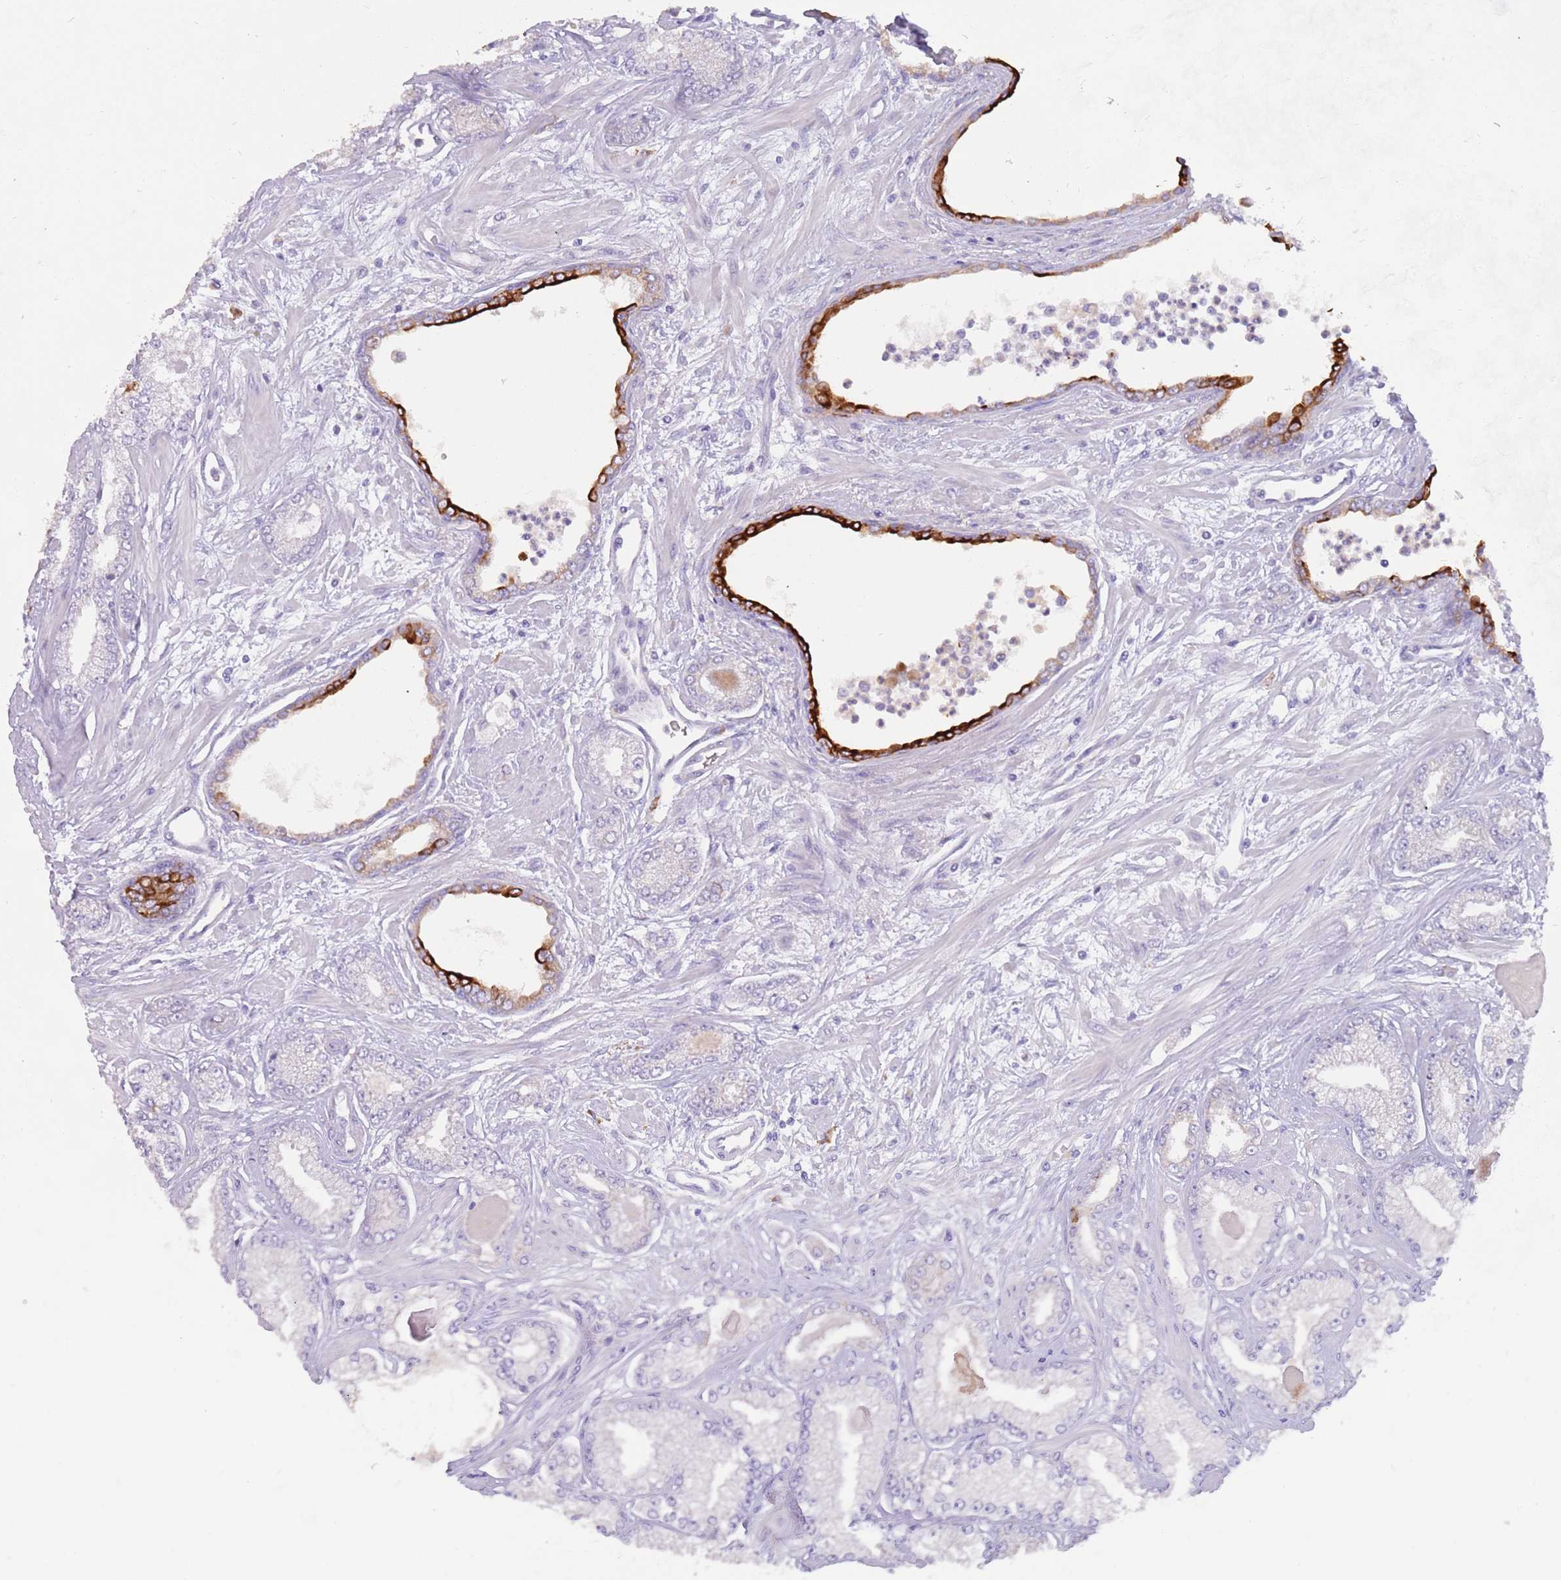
{"staining": {"intensity": "negative", "quantity": "none", "location": "none"}, "tissue": "prostate cancer", "cell_type": "Tumor cells", "image_type": "cancer", "snomed": [{"axis": "morphology", "description": "Adenocarcinoma, Low grade"}, {"axis": "topography", "description": "Prostate"}], "caption": "A high-resolution micrograph shows IHC staining of prostate low-grade adenocarcinoma, which displays no significant positivity in tumor cells.", "gene": "CCDC149", "patient": {"sex": "male", "age": 64}}